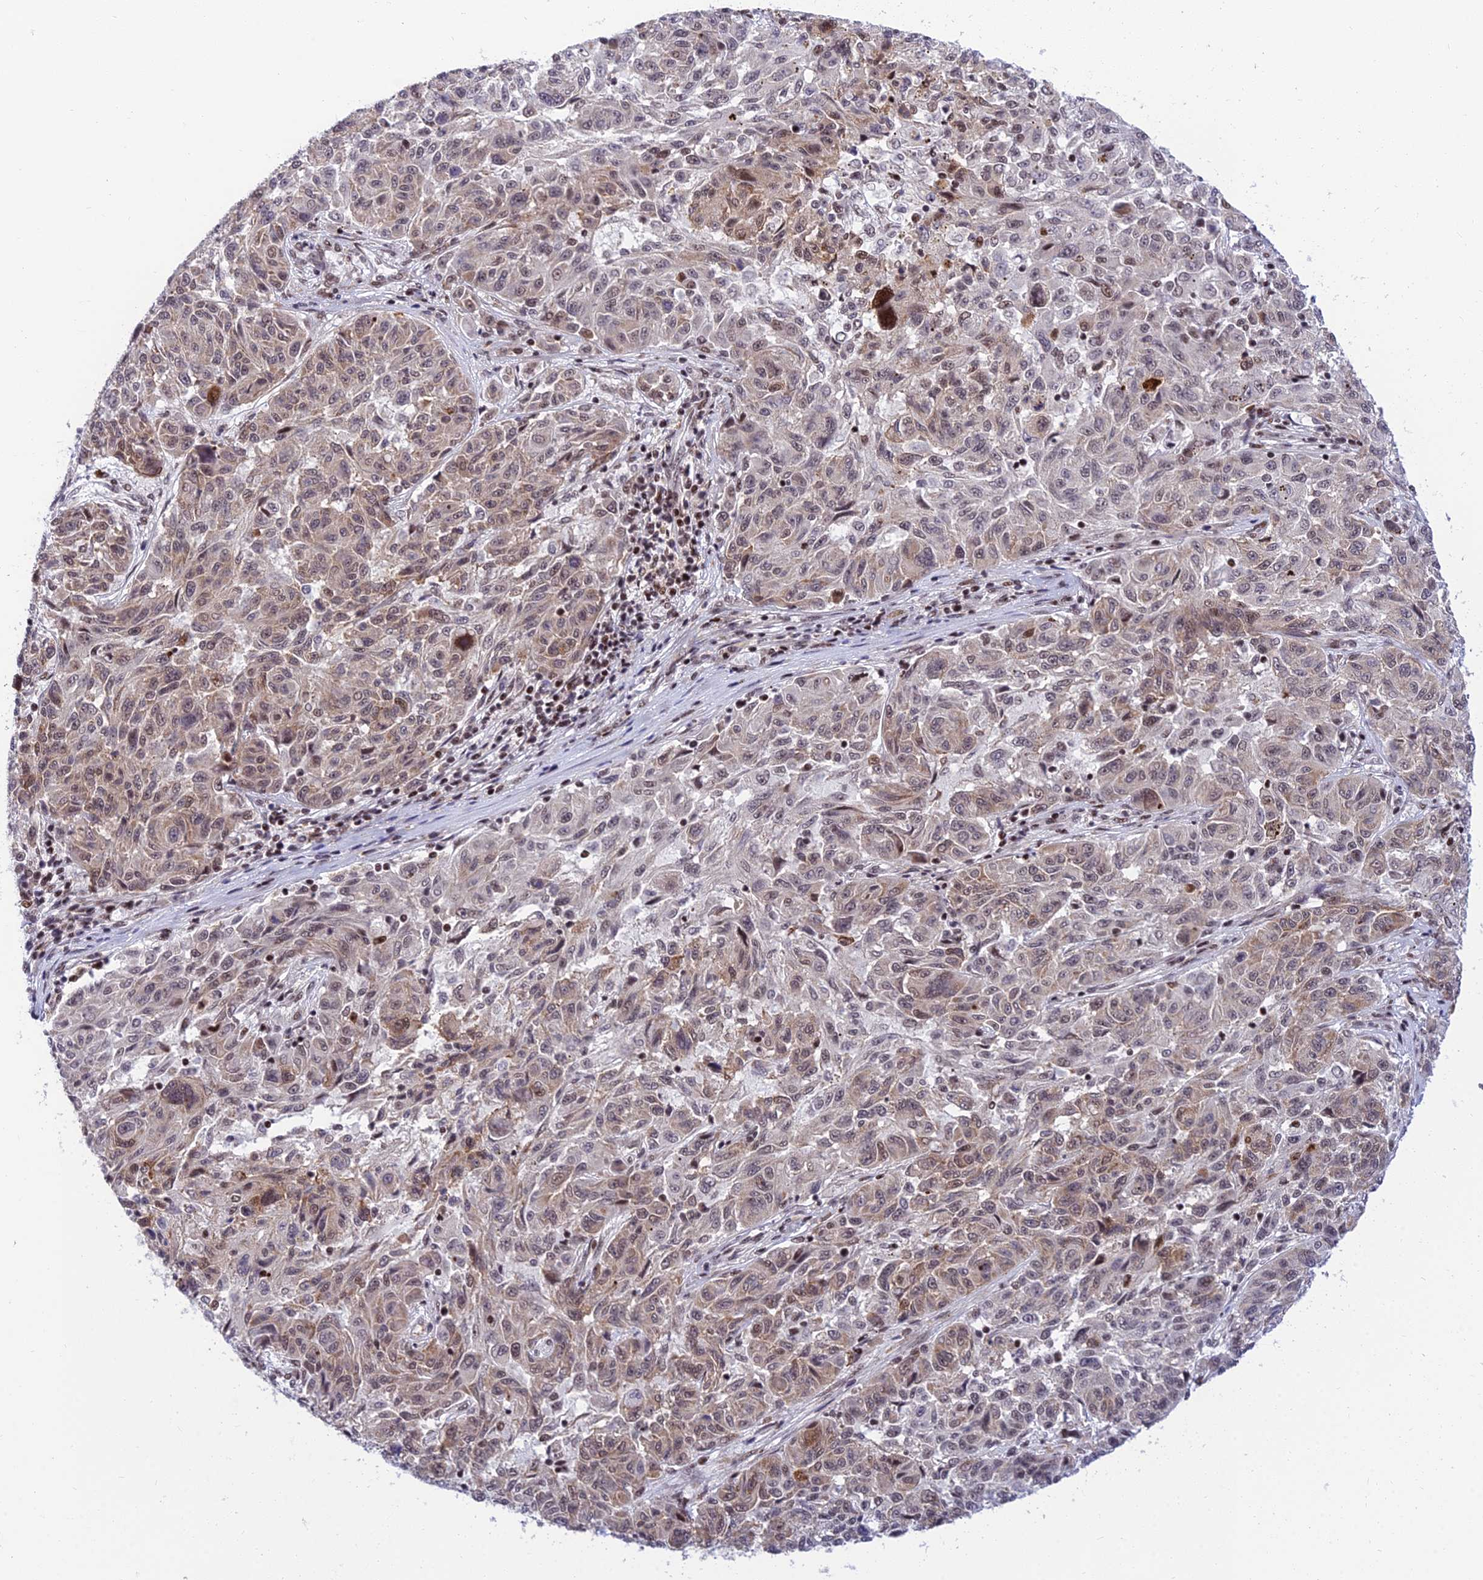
{"staining": {"intensity": "weak", "quantity": ">75%", "location": "cytoplasmic/membranous,nuclear"}, "tissue": "melanoma", "cell_type": "Tumor cells", "image_type": "cancer", "snomed": [{"axis": "morphology", "description": "Malignant melanoma, NOS"}, {"axis": "topography", "description": "Skin"}], "caption": "Protein expression analysis of human malignant melanoma reveals weak cytoplasmic/membranous and nuclear expression in about >75% of tumor cells. (DAB = brown stain, brightfield microscopy at high magnification).", "gene": "USP22", "patient": {"sex": "male", "age": 53}}